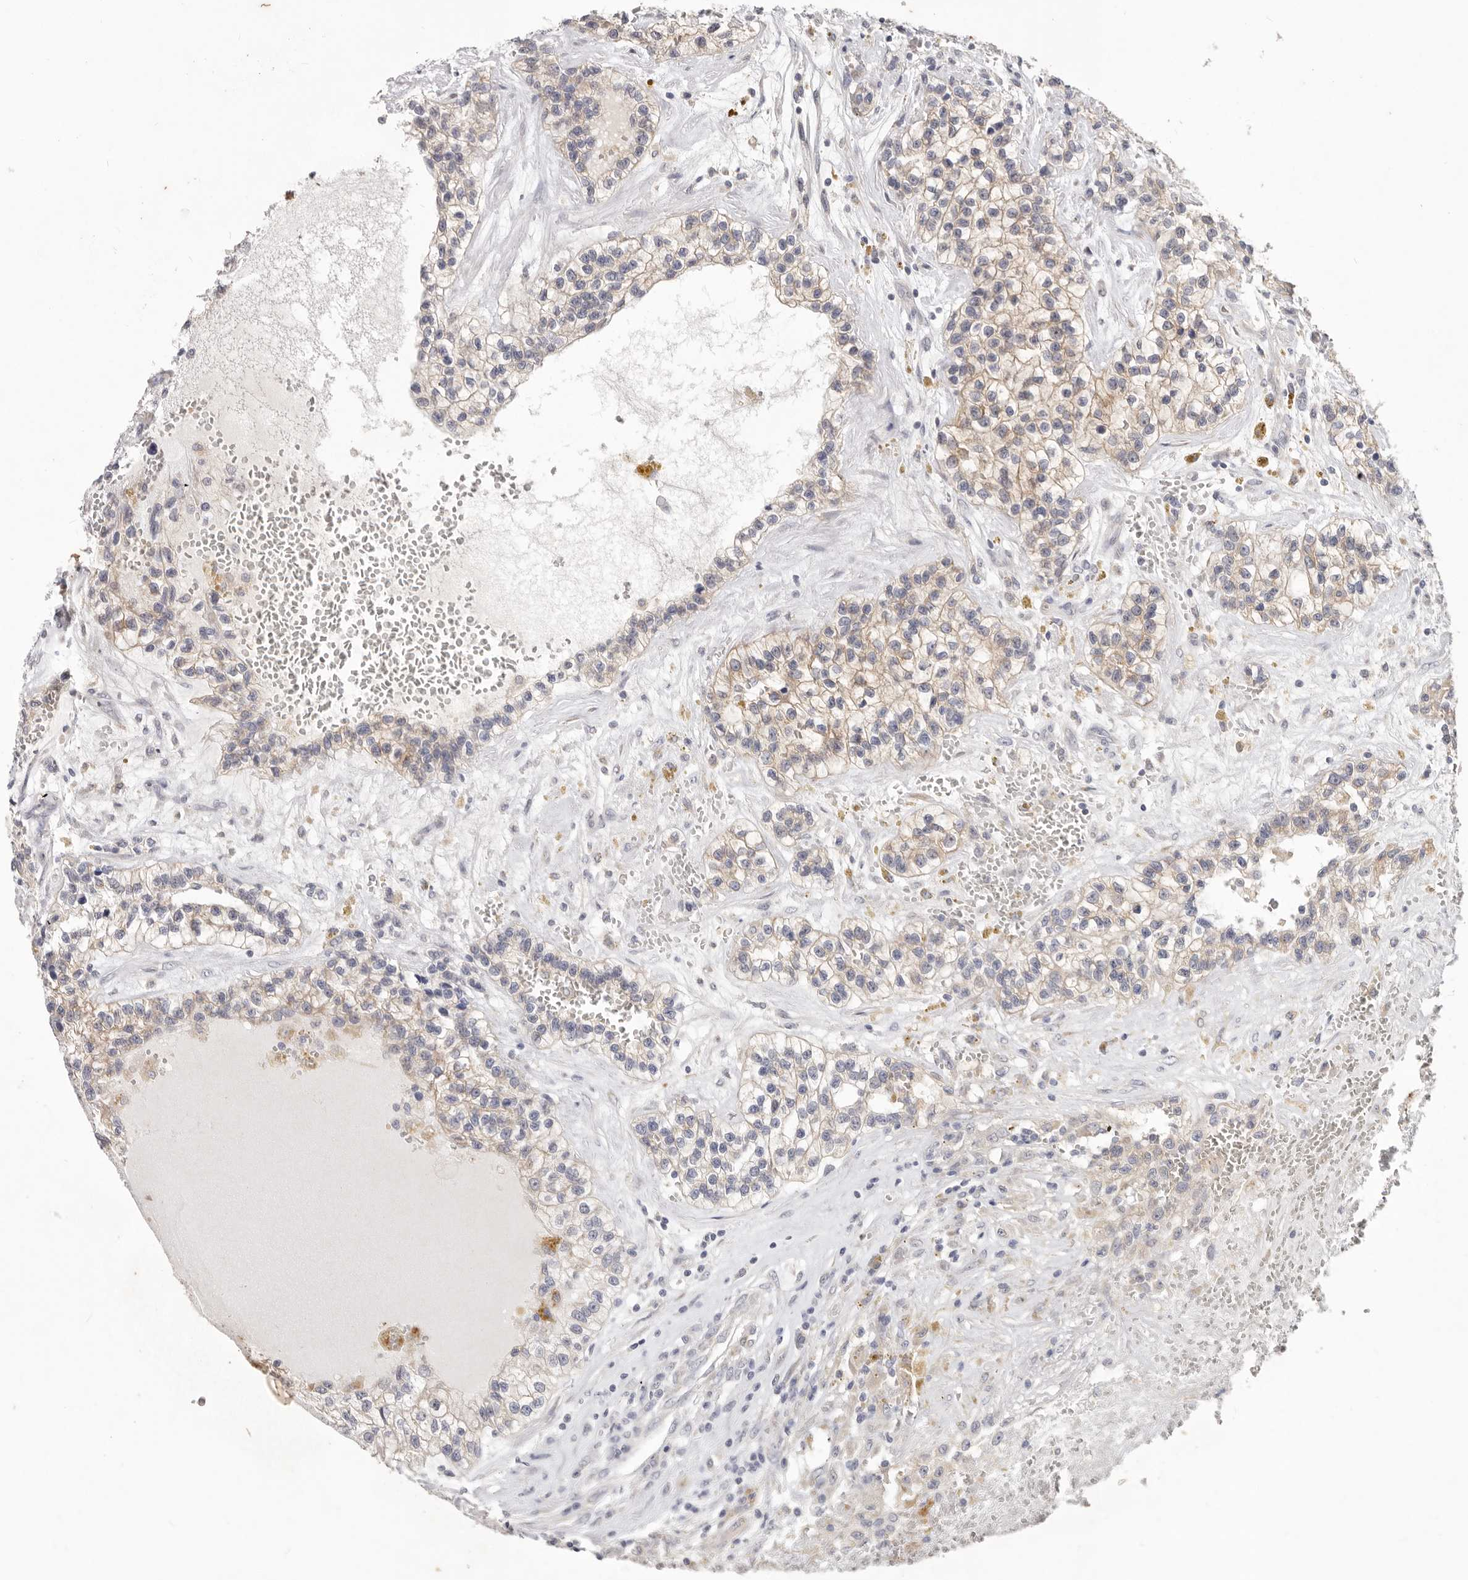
{"staining": {"intensity": "moderate", "quantity": "25%-75%", "location": "cytoplasmic/membranous"}, "tissue": "renal cancer", "cell_type": "Tumor cells", "image_type": "cancer", "snomed": [{"axis": "morphology", "description": "Adenocarcinoma, NOS"}, {"axis": "topography", "description": "Kidney"}], "caption": "Tumor cells exhibit medium levels of moderate cytoplasmic/membranous staining in approximately 25%-75% of cells in human adenocarcinoma (renal).", "gene": "WDR77", "patient": {"sex": "female", "age": 57}}